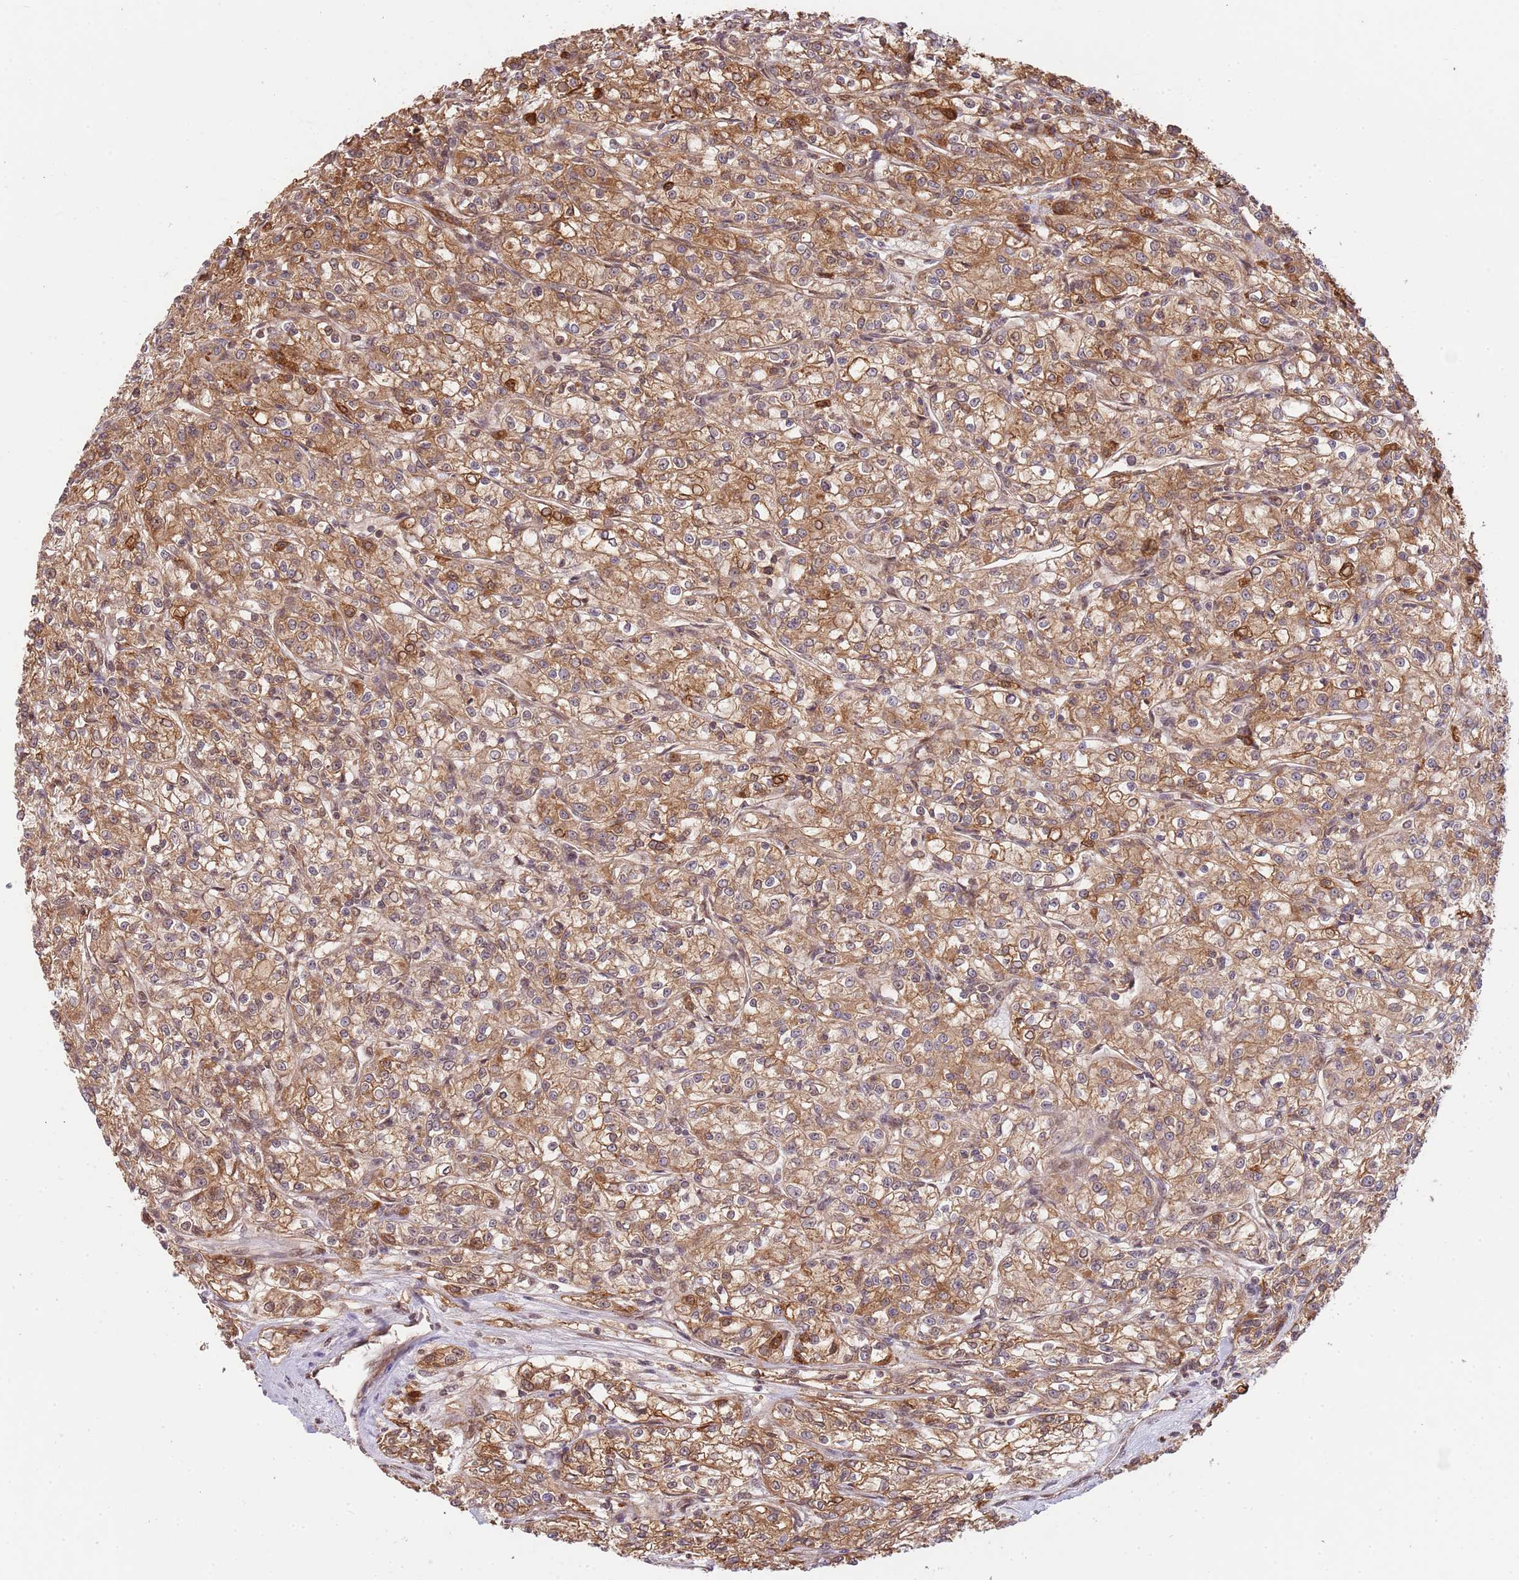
{"staining": {"intensity": "moderate", "quantity": ">75%", "location": "cytoplasmic/membranous,nuclear"}, "tissue": "renal cancer", "cell_type": "Tumor cells", "image_type": "cancer", "snomed": [{"axis": "morphology", "description": "Adenocarcinoma, NOS"}, {"axis": "topography", "description": "Kidney"}], "caption": "A histopathology image of renal adenocarcinoma stained for a protein demonstrates moderate cytoplasmic/membranous and nuclear brown staining in tumor cells. (DAB (3,3'-diaminobenzidine) IHC with brightfield microscopy, high magnification).", "gene": "PLSCR5", "patient": {"sex": "female", "age": 59}}